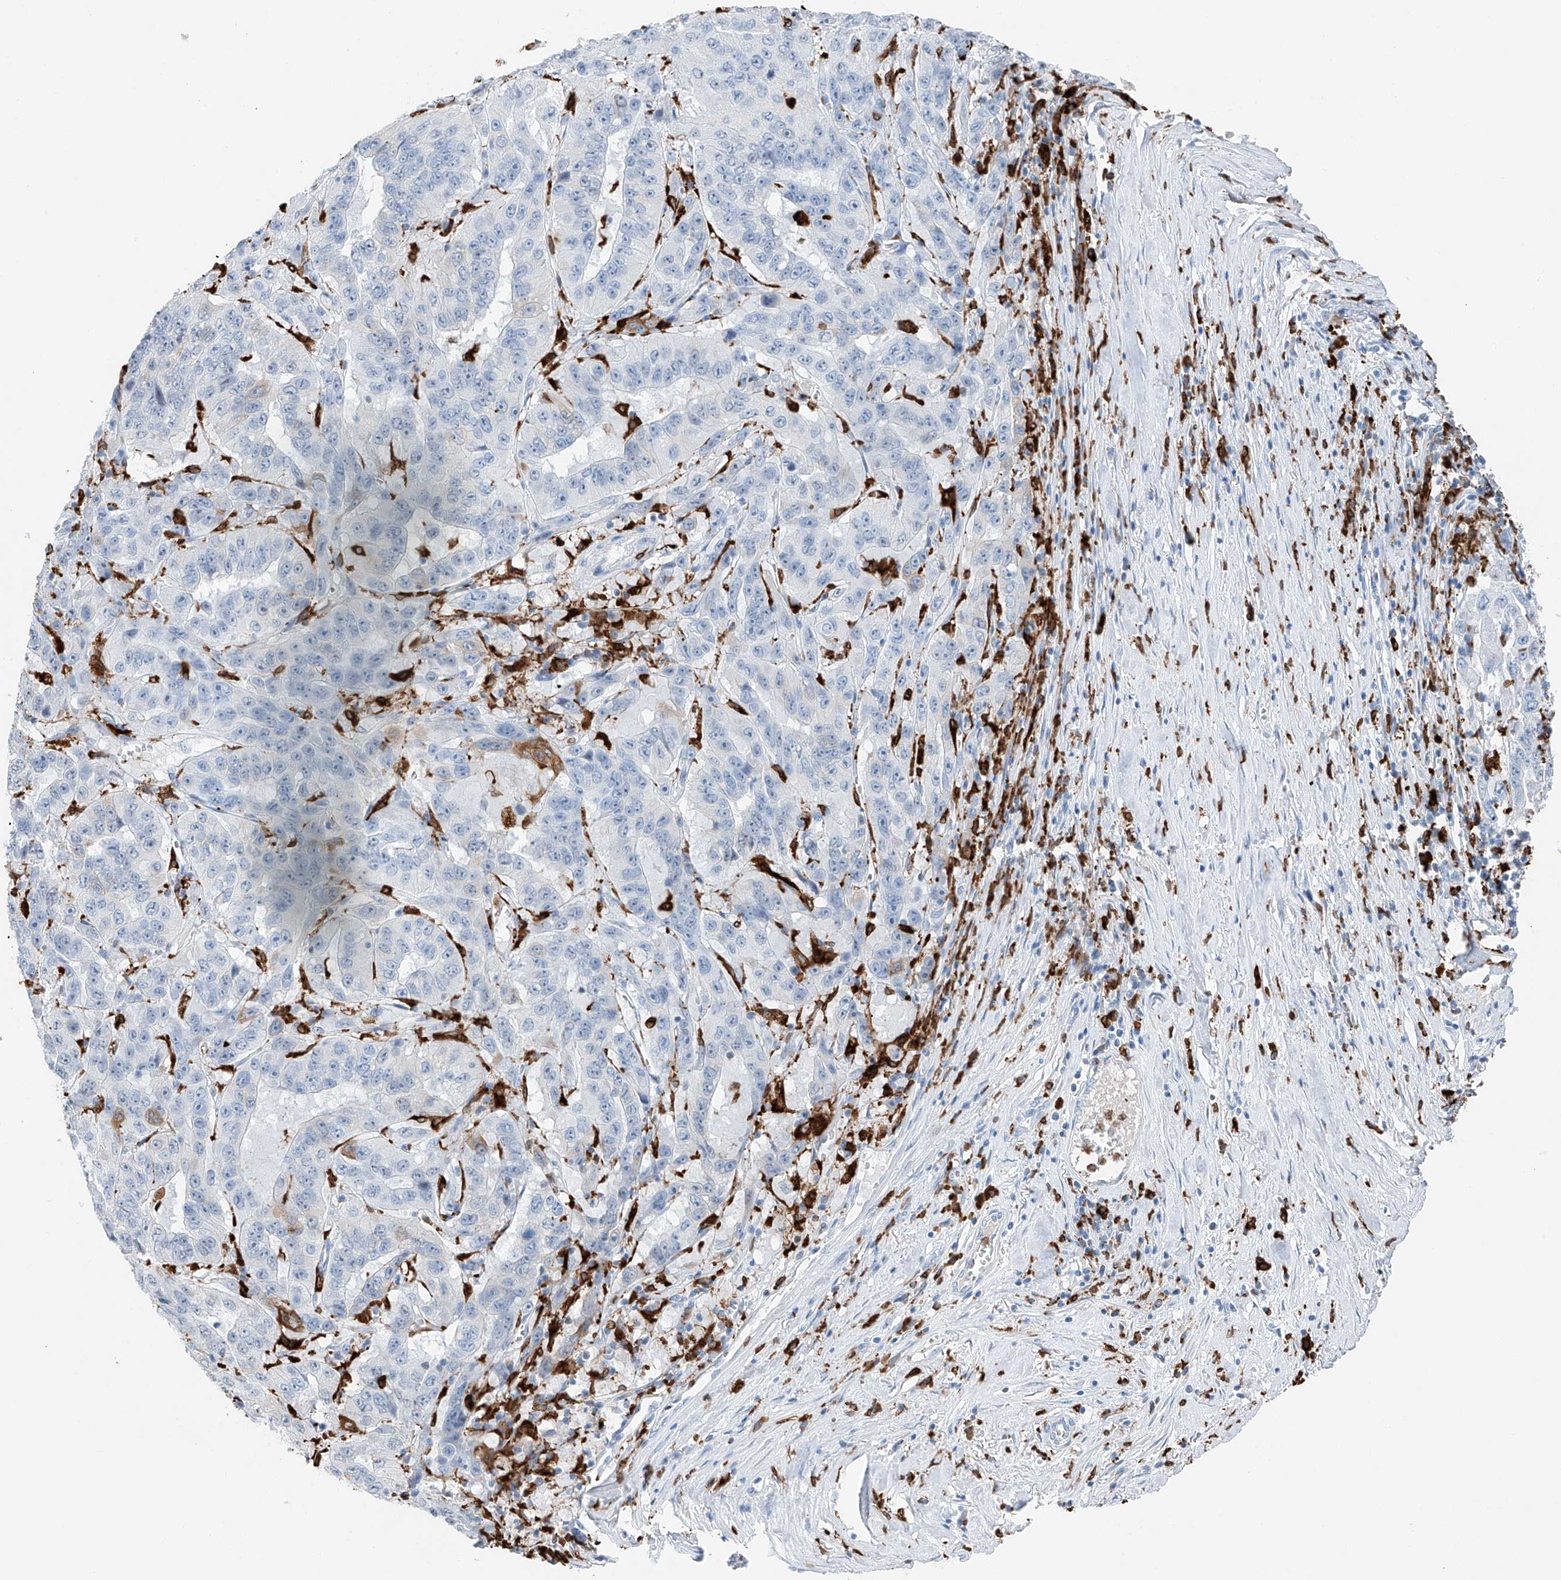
{"staining": {"intensity": "negative", "quantity": "none", "location": "none"}, "tissue": "pancreatic cancer", "cell_type": "Tumor cells", "image_type": "cancer", "snomed": [{"axis": "morphology", "description": "Adenocarcinoma, NOS"}, {"axis": "topography", "description": "Pancreas"}], "caption": "High magnification brightfield microscopy of adenocarcinoma (pancreatic) stained with DAB (3,3'-diaminobenzidine) (brown) and counterstained with hematoxylin (blue): tumor cells show no significant positivity. (DAB immunohistochemistry, high magnification).", "gene": "TBXAS1", "patient": {"sex": "male", "age": 63}}